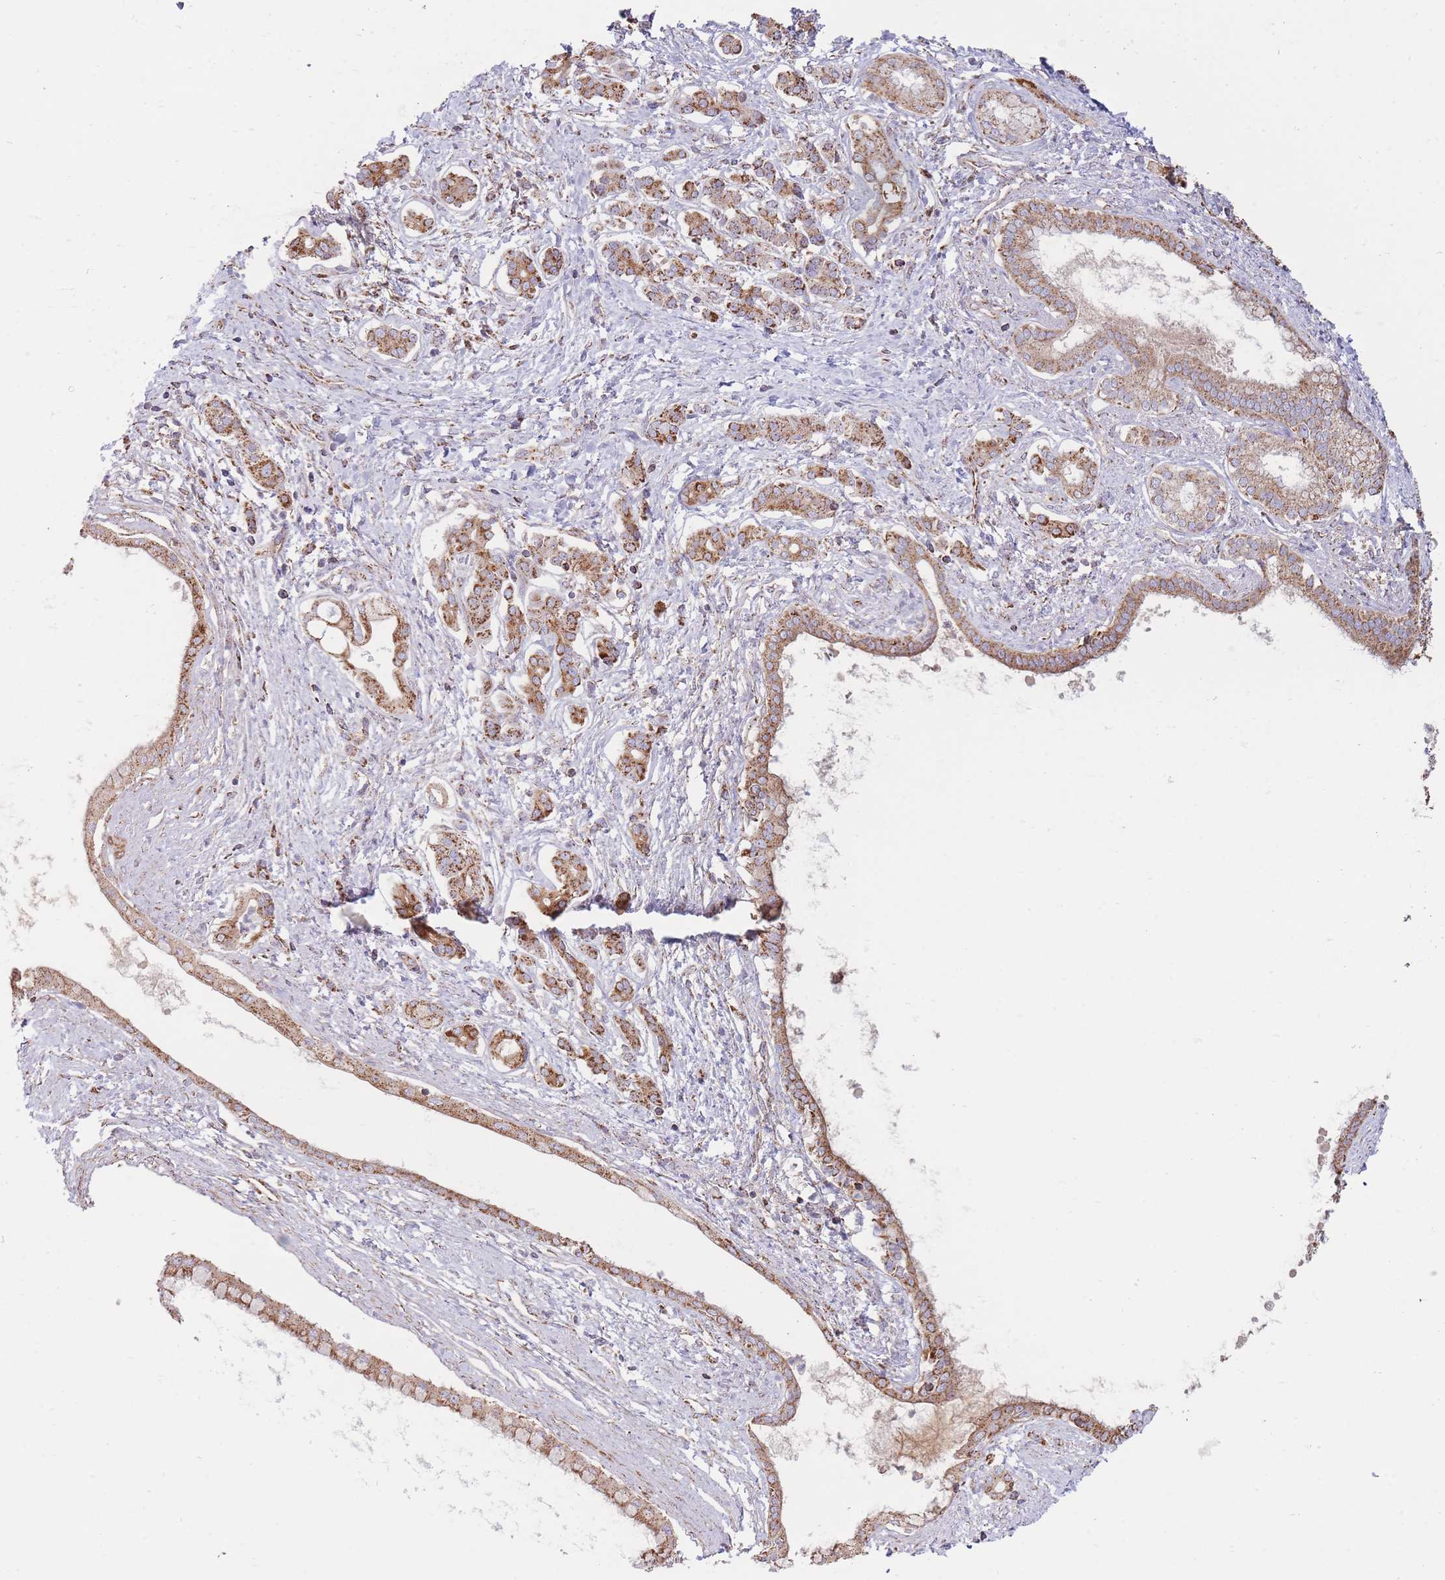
{"staining": {"intensity": "strong", "quantity": ">75%", "location": "cytoplasmic/membranous"}, "tissue": "pancreatic cancer", "cell_type": "Tumor cells", "image_type": "cancer", "snomed": [{"axis": "morphology", "description": "Adenocarcinoma, NOS"}, {"axis": "topography", "description": "Pancreas"}], "caption": "Adenocarcinoma (pancreatic) stained with a protein marker displays strong staining in tumor cells.", "gene": "KIF16B", "patient": {"sex": "male", "age": 70}}